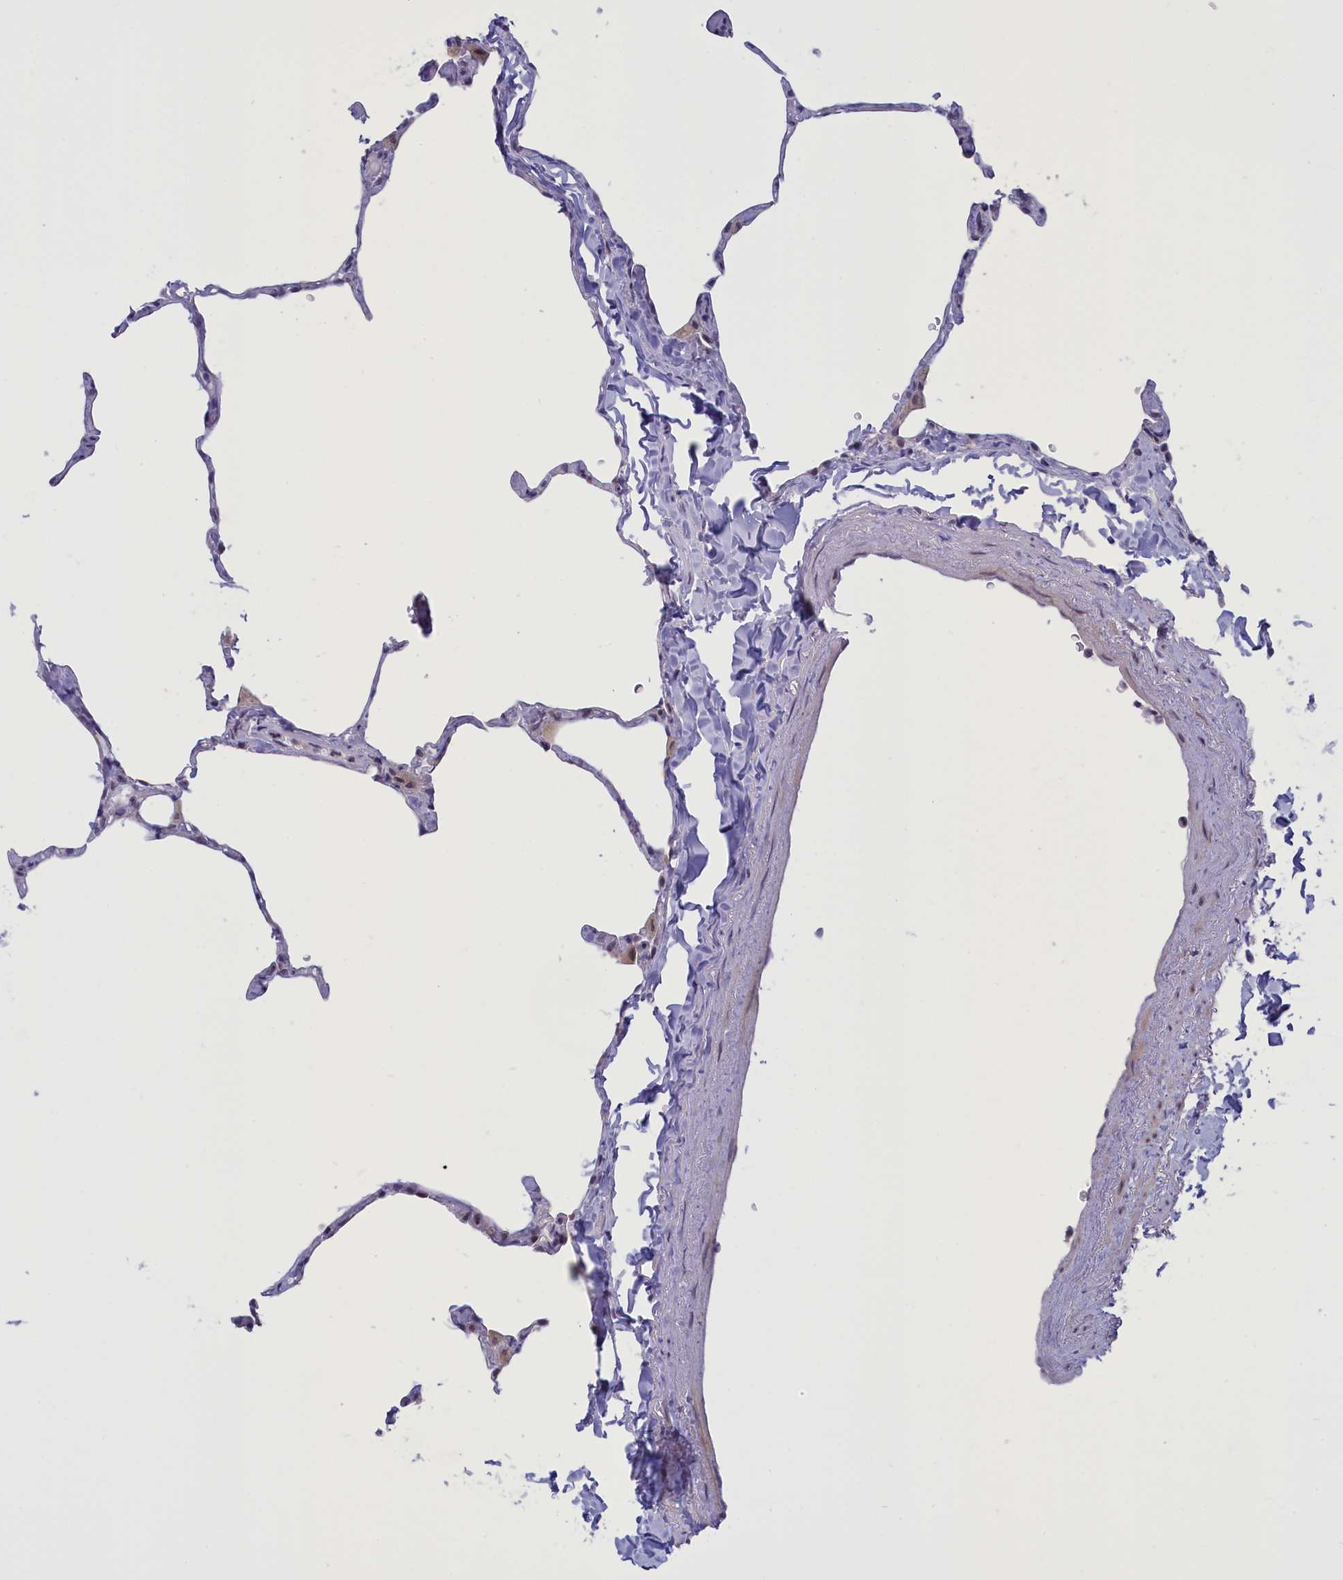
{"staining": {"intensity": "negative", "quantity": "none", "location": "none"}, "tissue": "lung", "cell_type": "Alveolar cells", "image_type": "normal", "snomed": [{"axis": "morphology", "description": "Normal tissue, NOS"}, {"axis": "topography", "description": "Lung"}], "caption": "Unremarkable lung was stained to show a protein in brown. There is no significant positivity in alveolar cells. The staining is performed using DAB (3,3'-diaminobenzidine) brown chromogen with nuclei counter-stained in using hematoxylin.", "gene": "ELOA2", "patient": {"sex": "male", "age": 65}}